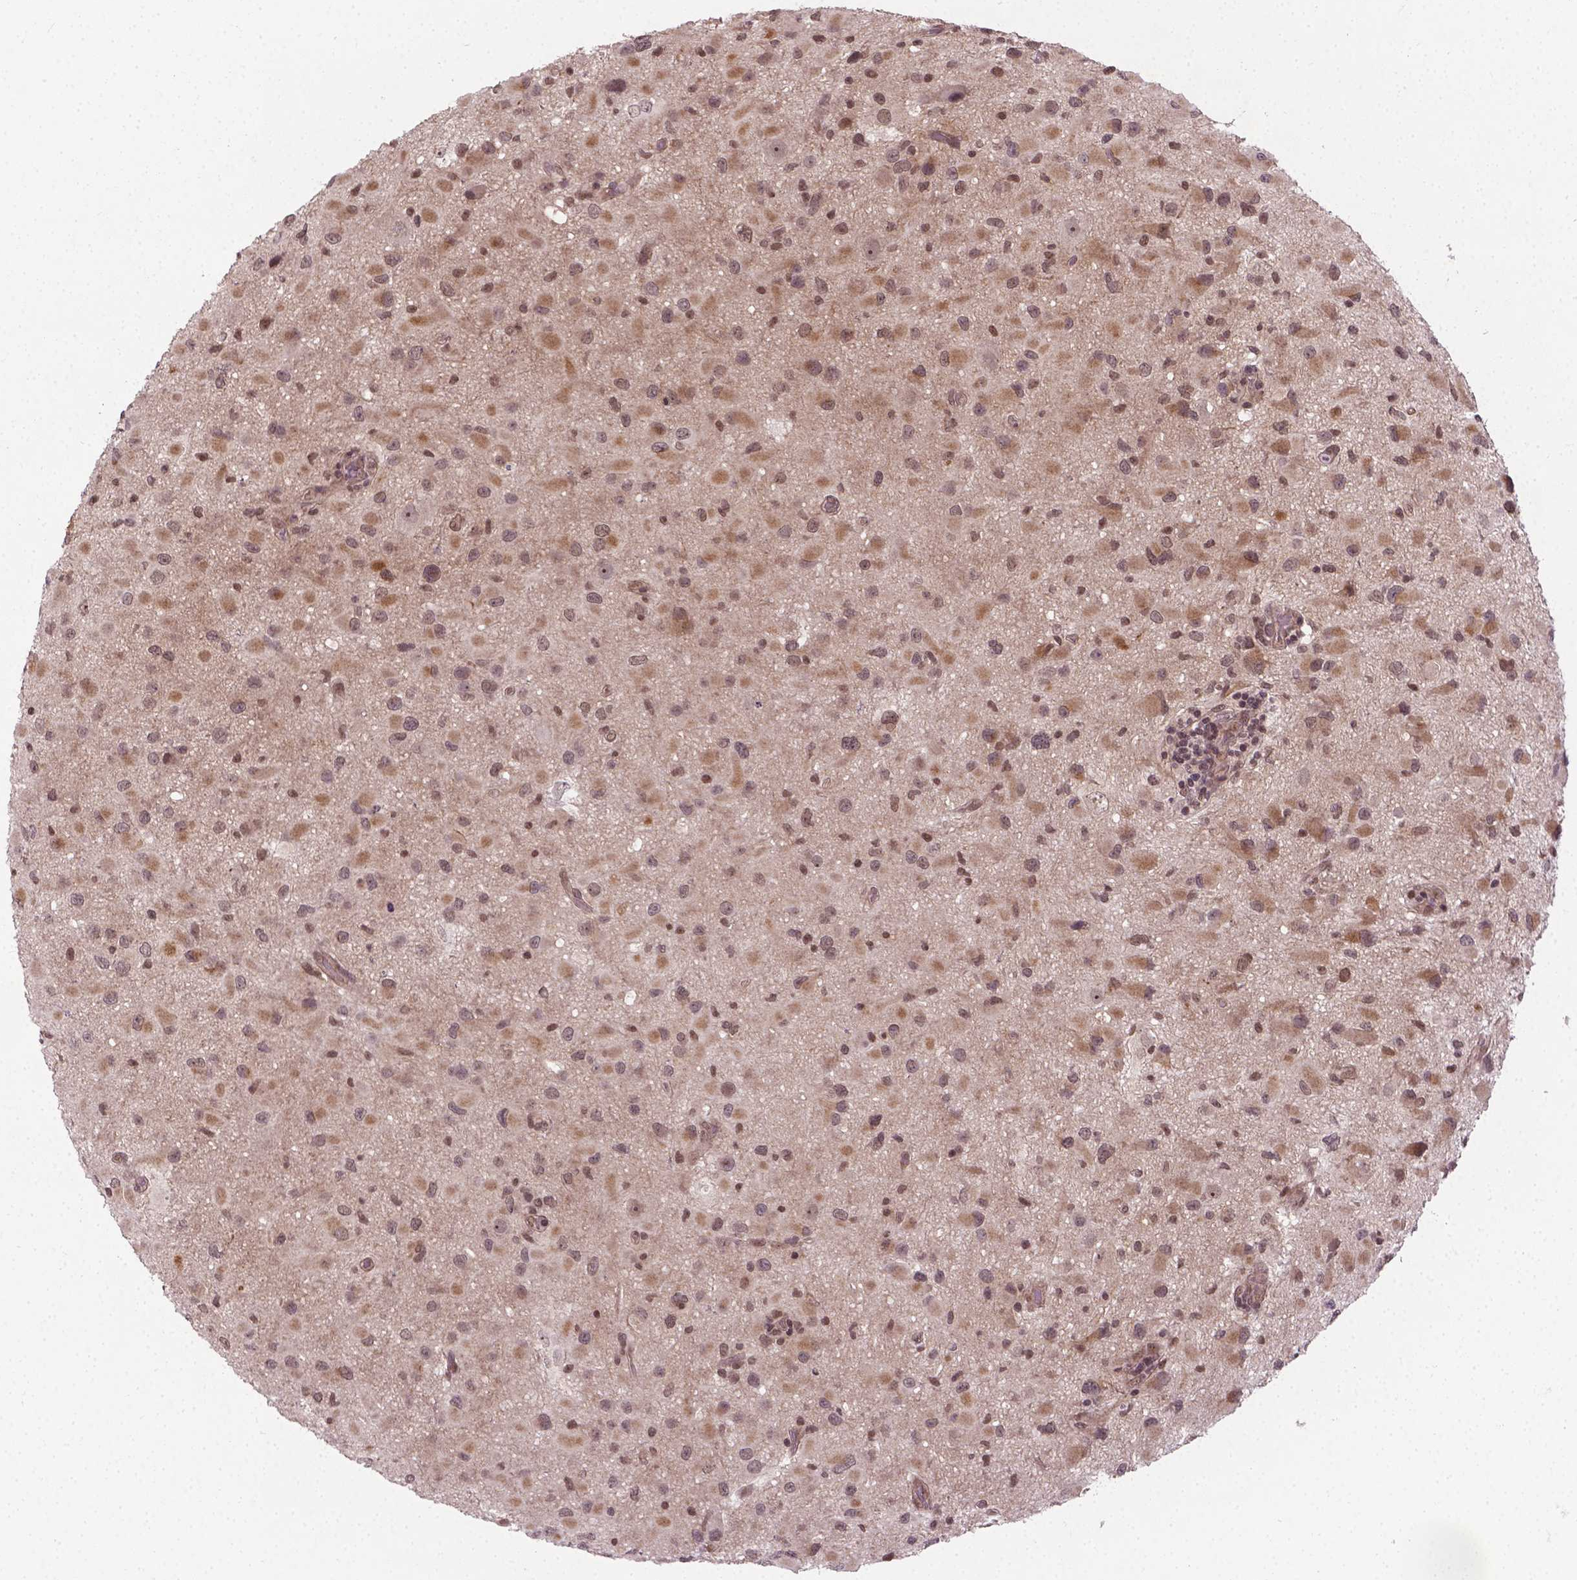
{"staining": {"intensity": "moderate", "quantity": ">75%", "location": "cytoplasmic/membranous,nuclear"}, "tissue": "glioma", "cell_type": "Tumor cells", "image_type": "cancer", "snomed": [{"axis": "morphology", "description": "Glioma, malignant, Low grade"}, {"axis": "topography", "description": "Brain"}], "caption": "High-magnification brightfield microscopy of malignant low-grade glioma stained with DAB (3,3'-diaminobenzidine) (brown) and counterstained with hematoxylin (blue). tumor cells exhibit moderate cytoplasmic/membranous and nuclear expression is seen in about>75% of cells.", "gene": "ANKRD54", "patient": {"sex": "female", "age": 32}}